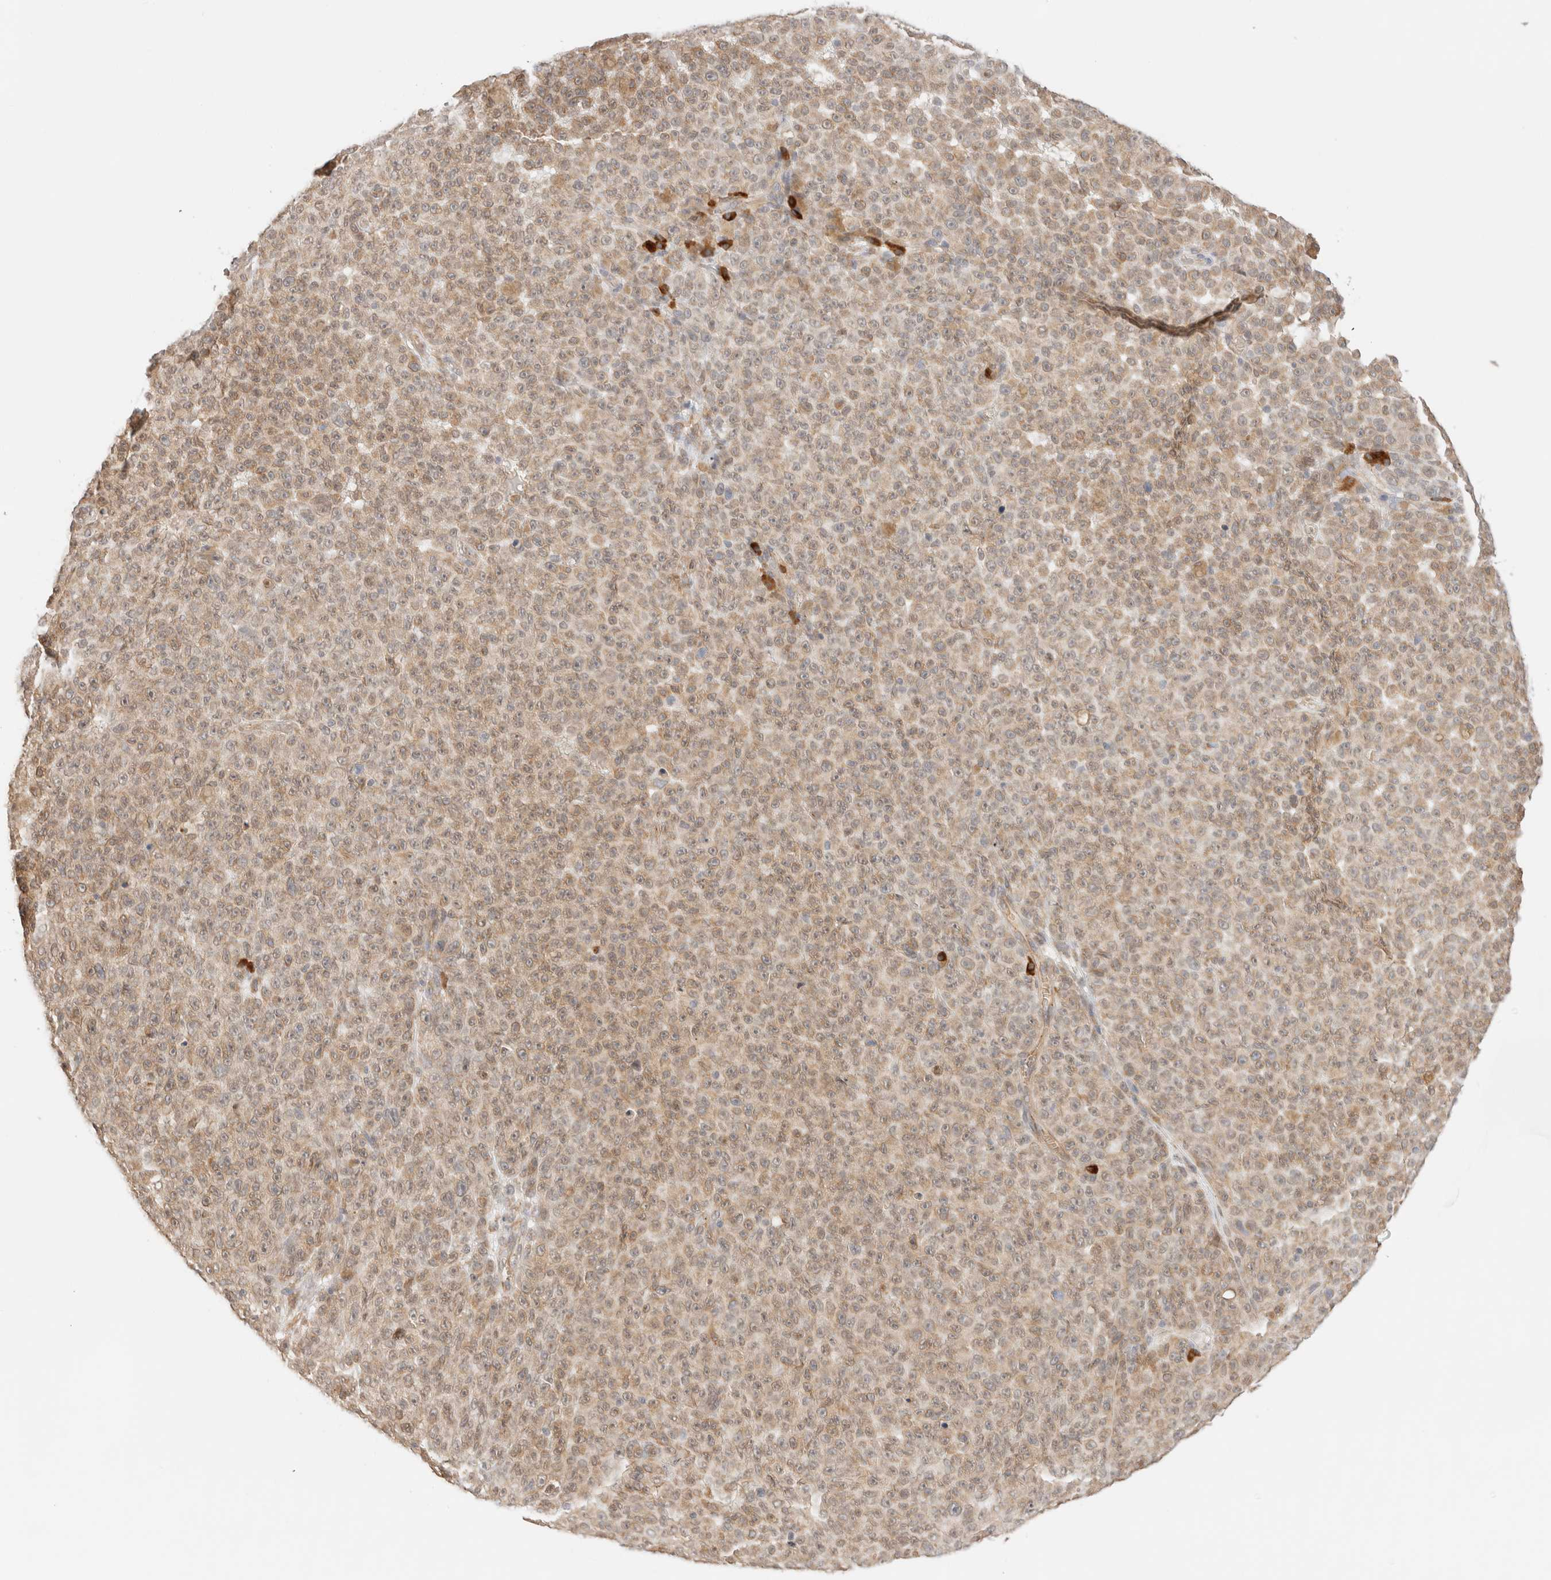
{"staining": {"intensity": "weak", "quantity": ">75%", "location": "cytoplasmic/membranous"}, "tissue": "melanoma", "cell_type": "Tumor cells", "image_type": "cancer", "snomed": [{"axis": "morphology", "description": "Malignant melanoma, NOS"}, {"axis": "topography", "description": "Skin"}], "caption": "Immunohistochemical staining of human melanoma reveals low levels of weak cytoplasmic/membranous protein positivity in approximately >75% of tumor cells.", "gene": "SYVN1", "patient": {"sex": "female", "age": 82}}